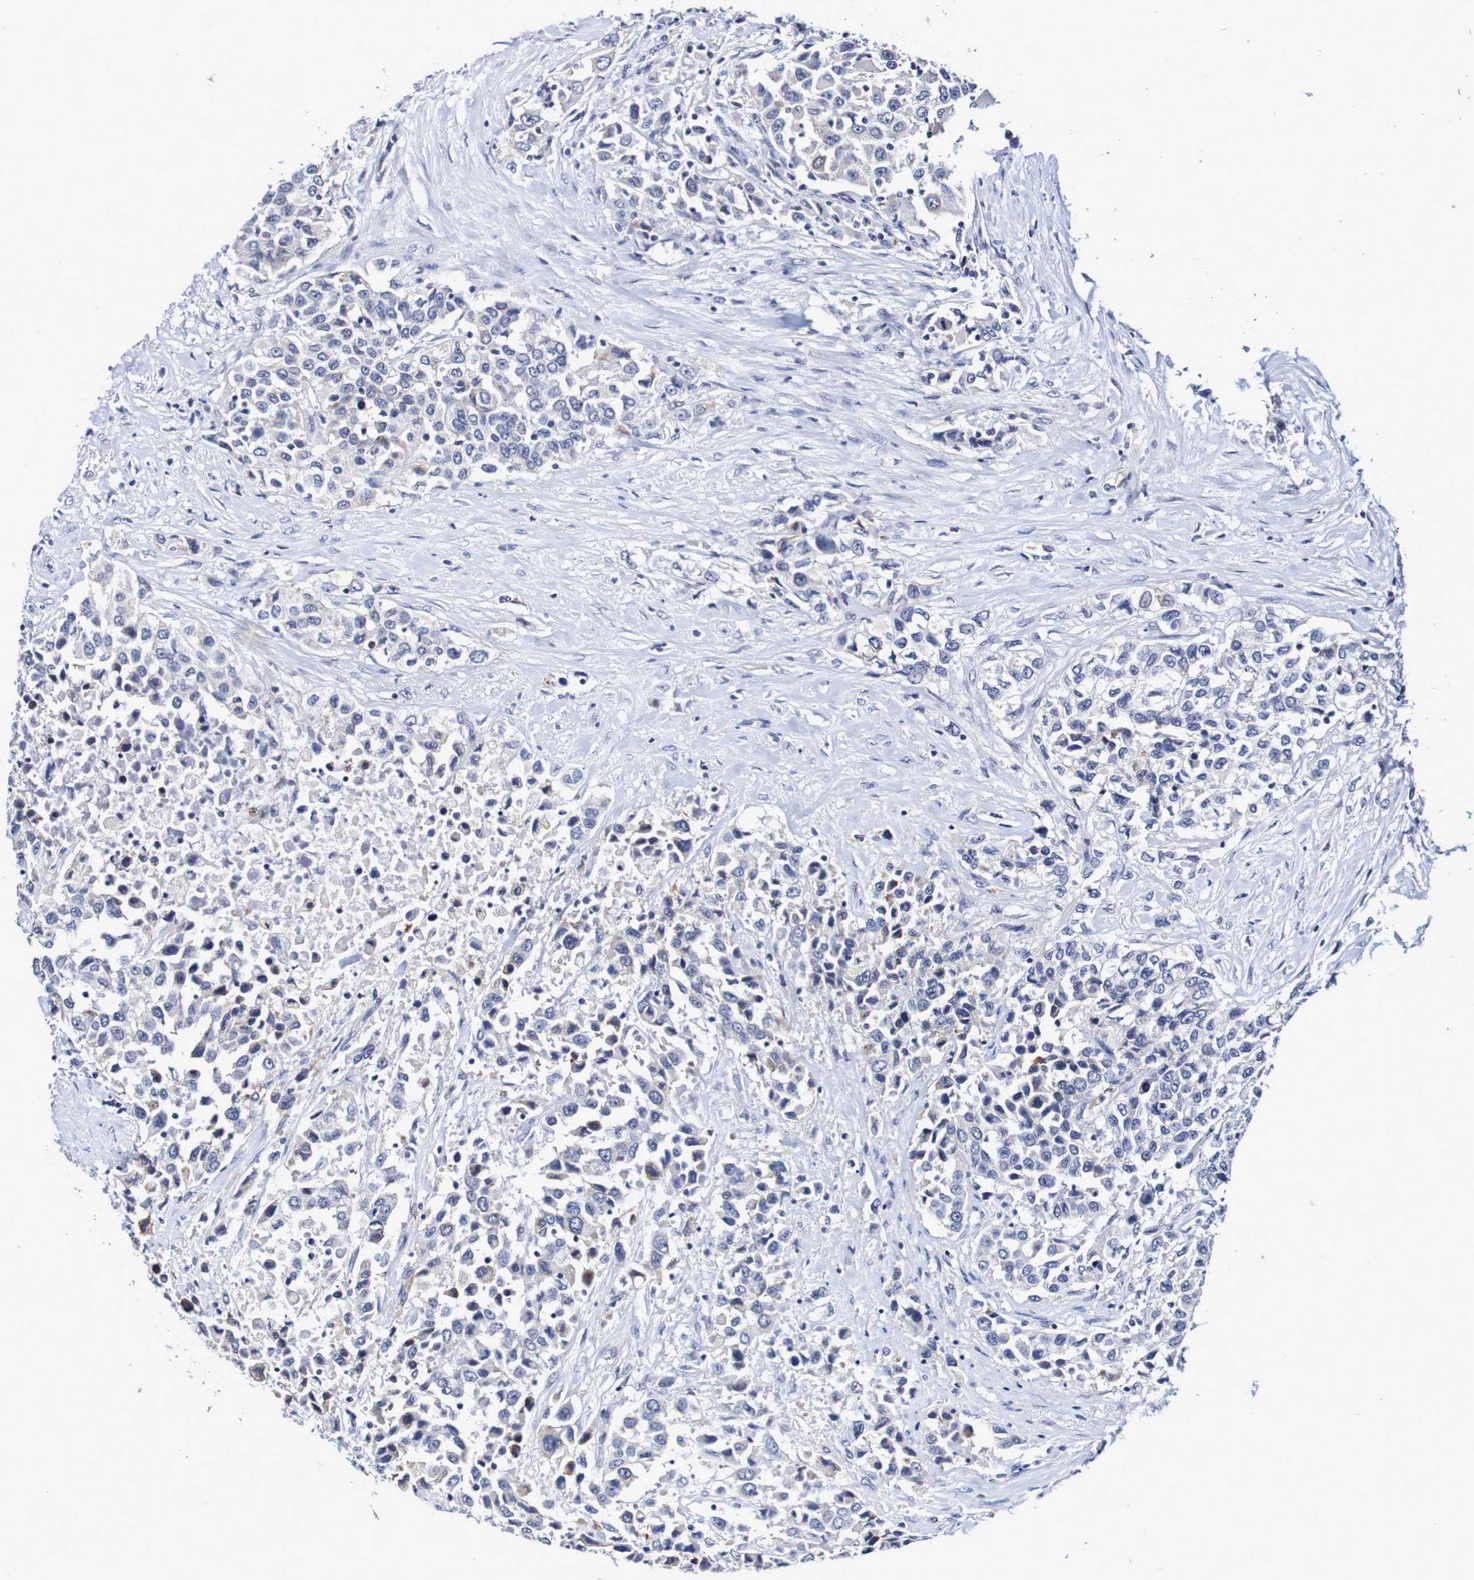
{"staining": {"intensity": "negative", "quantity": "none", "location": "none"}, "tissue": "urothelial cancer", "cell_type": "Tumor cells", "image_type": "cancer", "snomed": [{"axis": "morphology", "description": "Urothelial carcinoma, High grade"}, {"axis": "topography", "description": "Urinary bladder"}], "caption": "High magnification brightfield microscopy of high-grade urothelial carcinoma stained with DAB (3,3'-diaminobenzidine) (brown) and counterstained with hematoxylin (blue): tumor cells show no significant positivity.", "gene": "ACVR1C", "patient": {"sex": "female", "age": 80}}